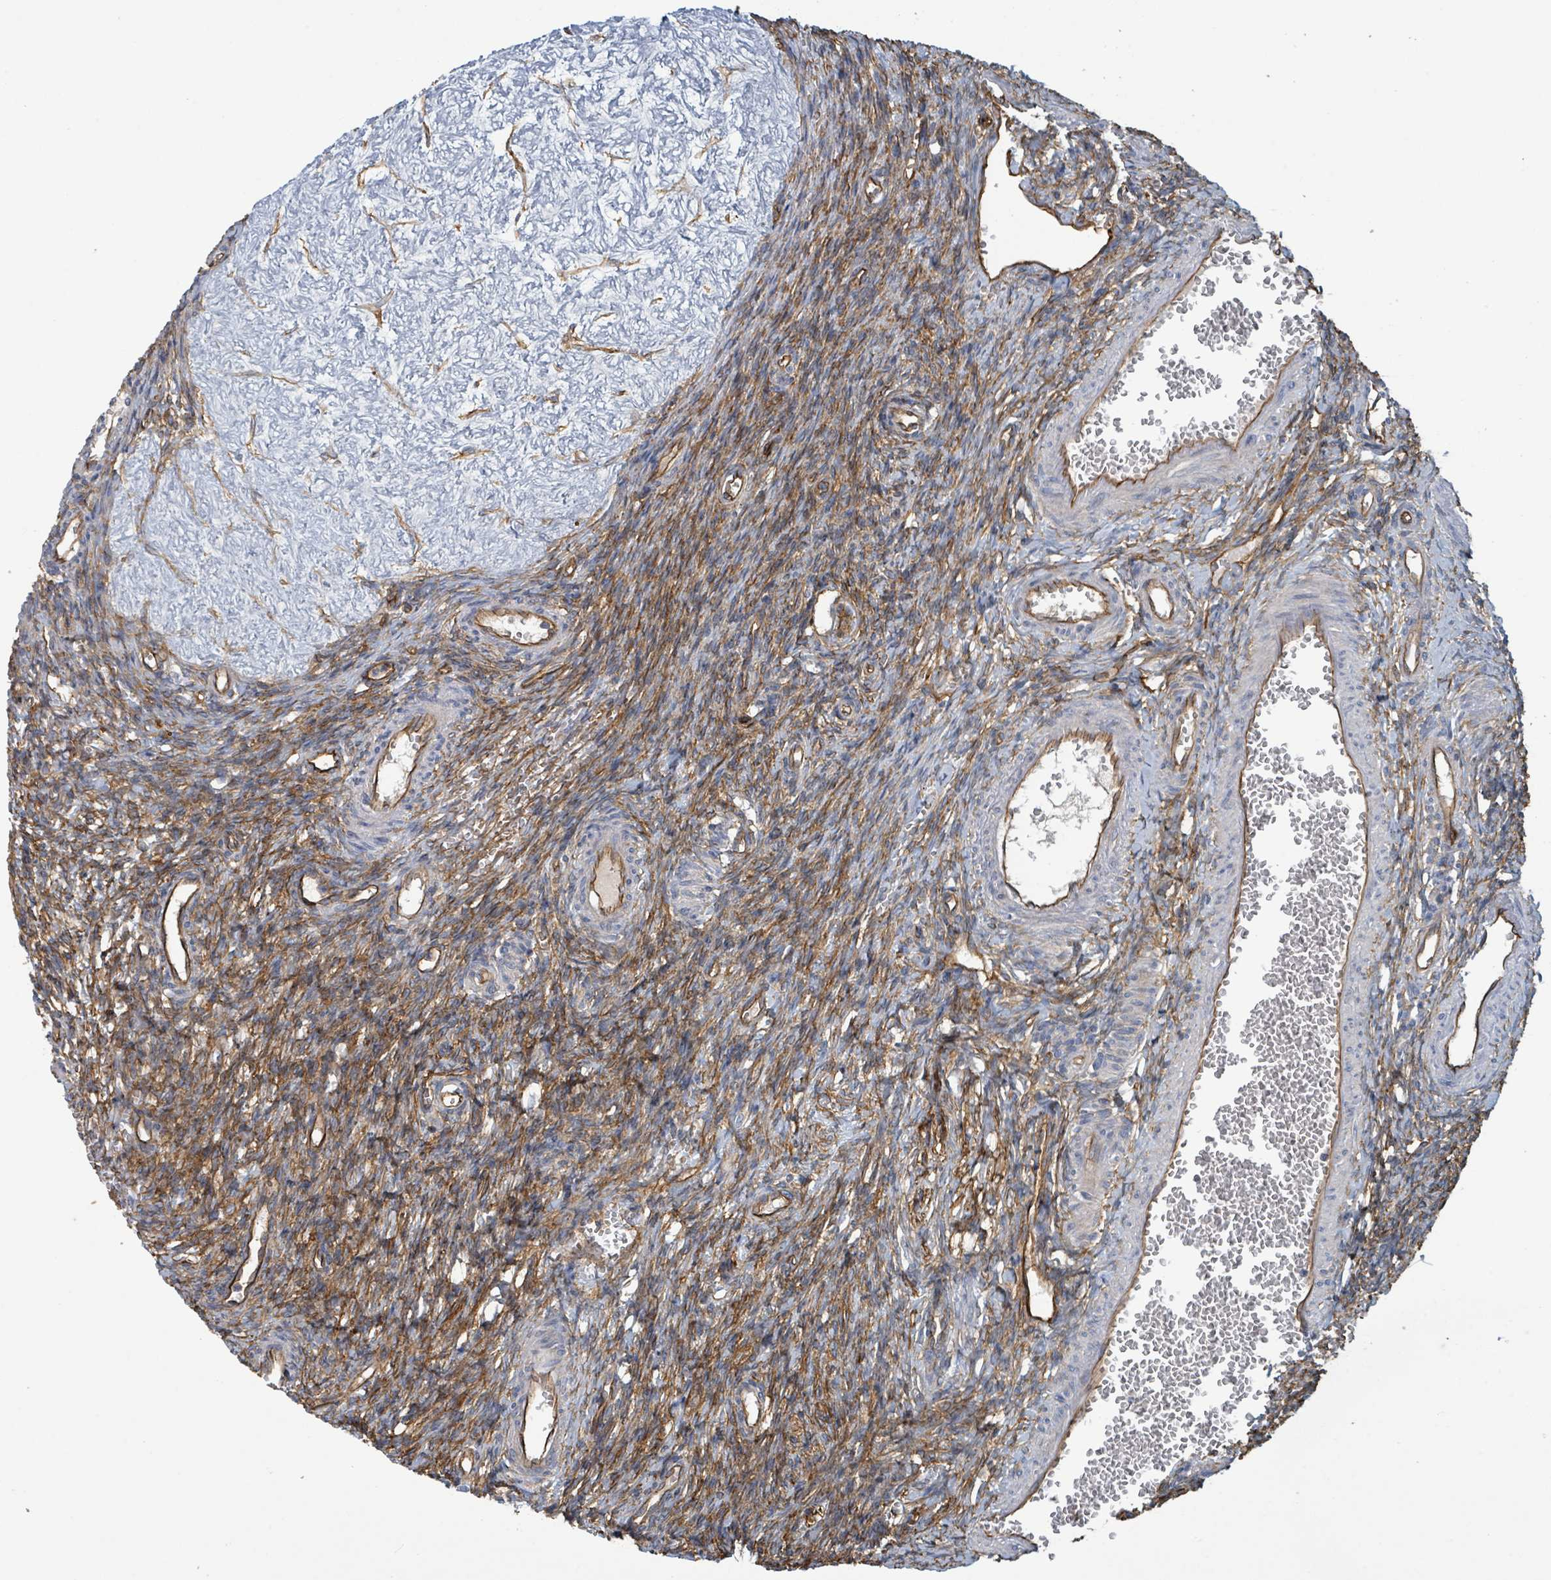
{"staining": {"intensity": "negative", "quantity": "none", "location": "none"}, "tissue": "ovary", "cell_type": "Follicle cells", "image_type": "normal", "snomed": [{"axis": "morphology", "description": "Normal tissue, NOS"}, {"axis": "topography", "description": "Ovary"}], "caption": "Ovary was stained to show a protein in brown. There is no significant staining in follicle cells. (Brightfield microscopy of DAB (3,3'-diaminobenzidine) IHC at high magnification).", "gene": "LDOC1", "patient": {"sex": "female", "age": 39}}